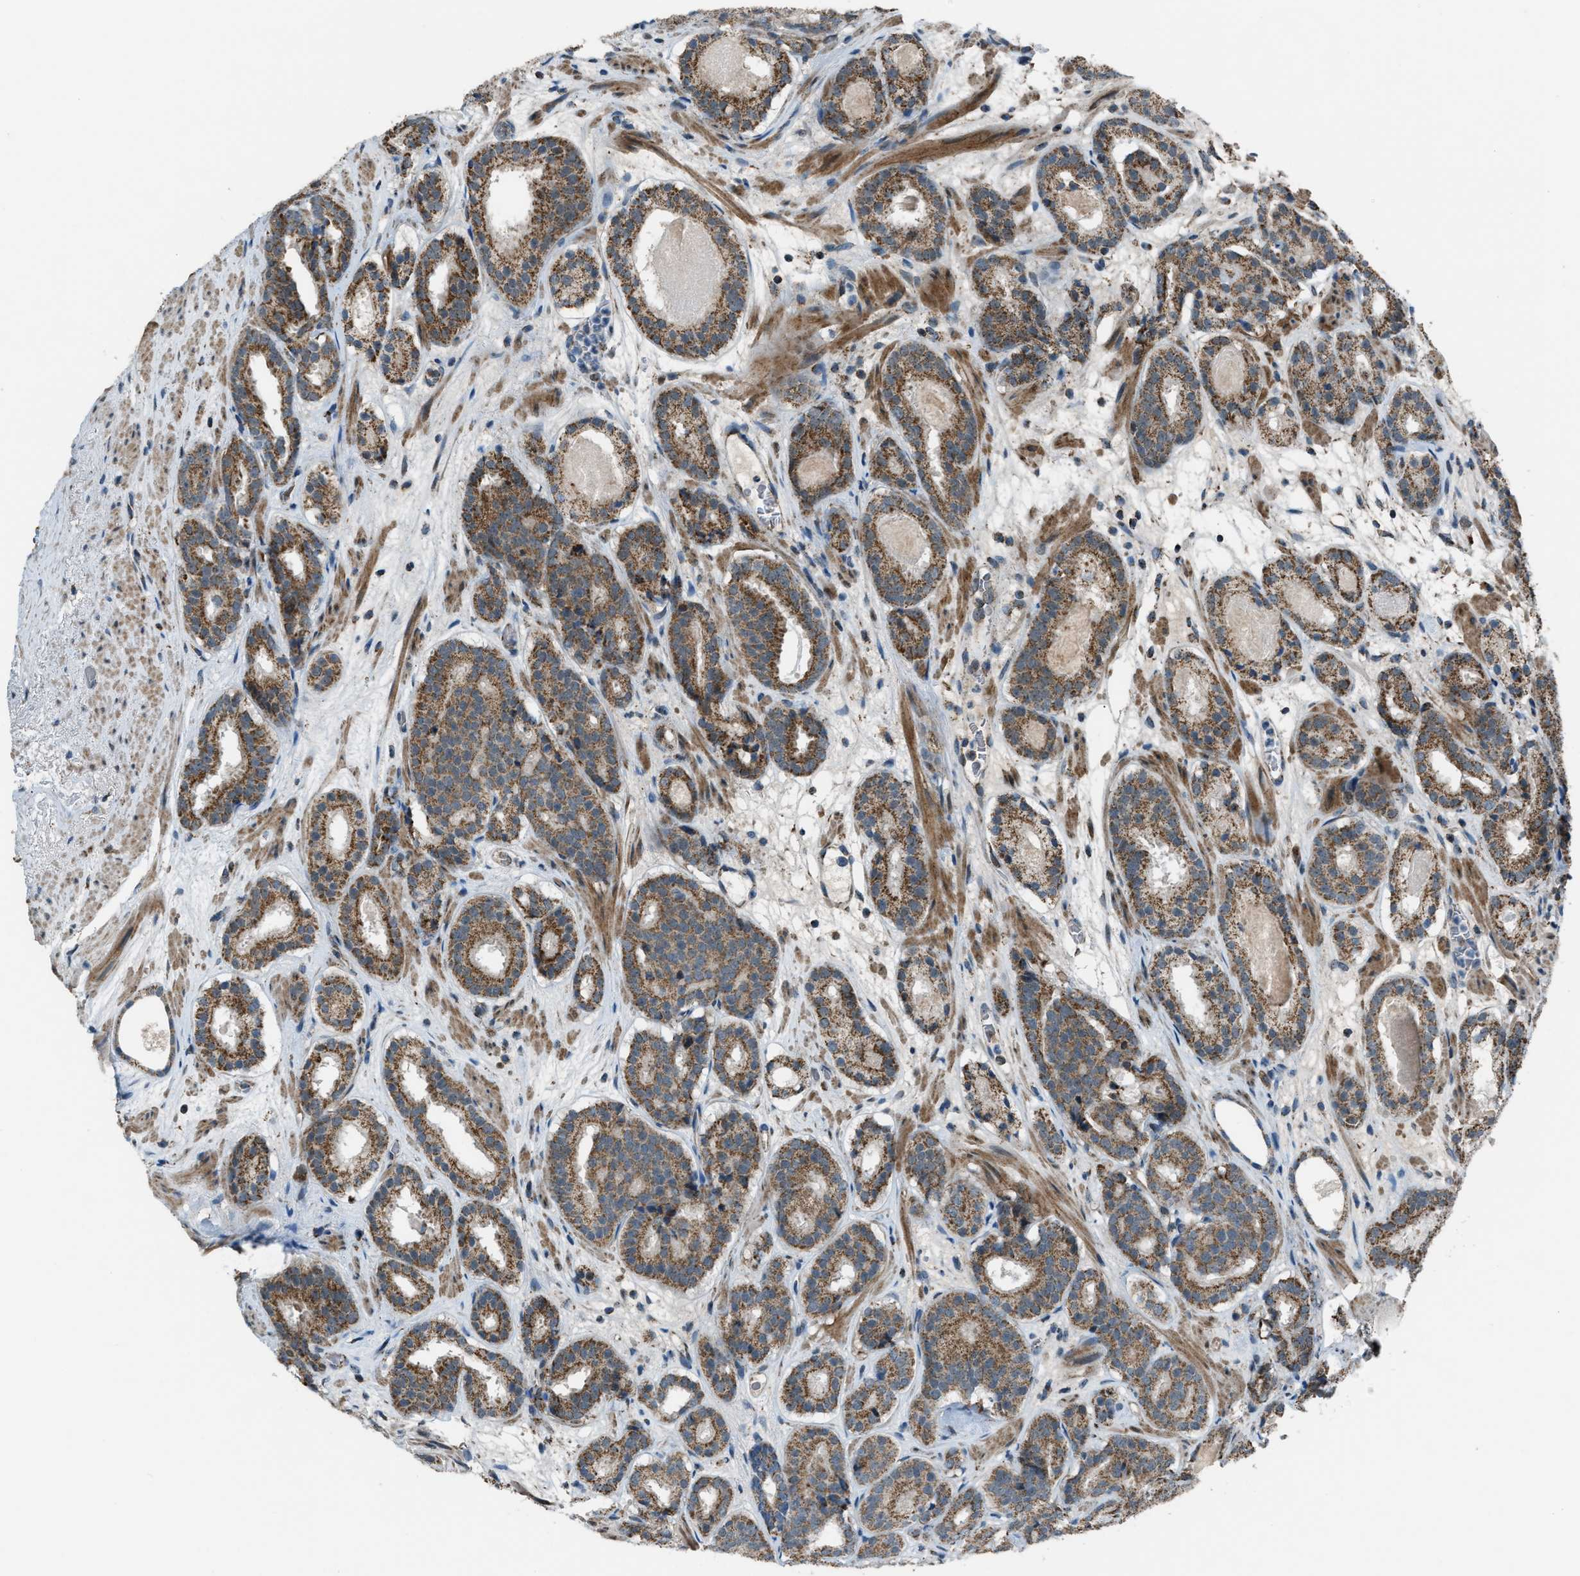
{"staining": {"intensity": "moderate", "quantity": ">75%", "location": "cytoplasmic/membranous"}, "tissue": "prostate cancer", "cell_type": "Tumor cells", "image_type": "cancer", "snomed": [{"axis": "morphology", "description": "Adenocarcinoma, Low grade"}, {"axis": "topography", "description": "Prostate"}], "caption": "Prostate adenocarcinoma (low-grade) stained for a protein shows moderate cytoplasmic/membranous positivity in tumor cells.", "gene": "CHN2", "patient": {"sex": "male", "age": 69}}